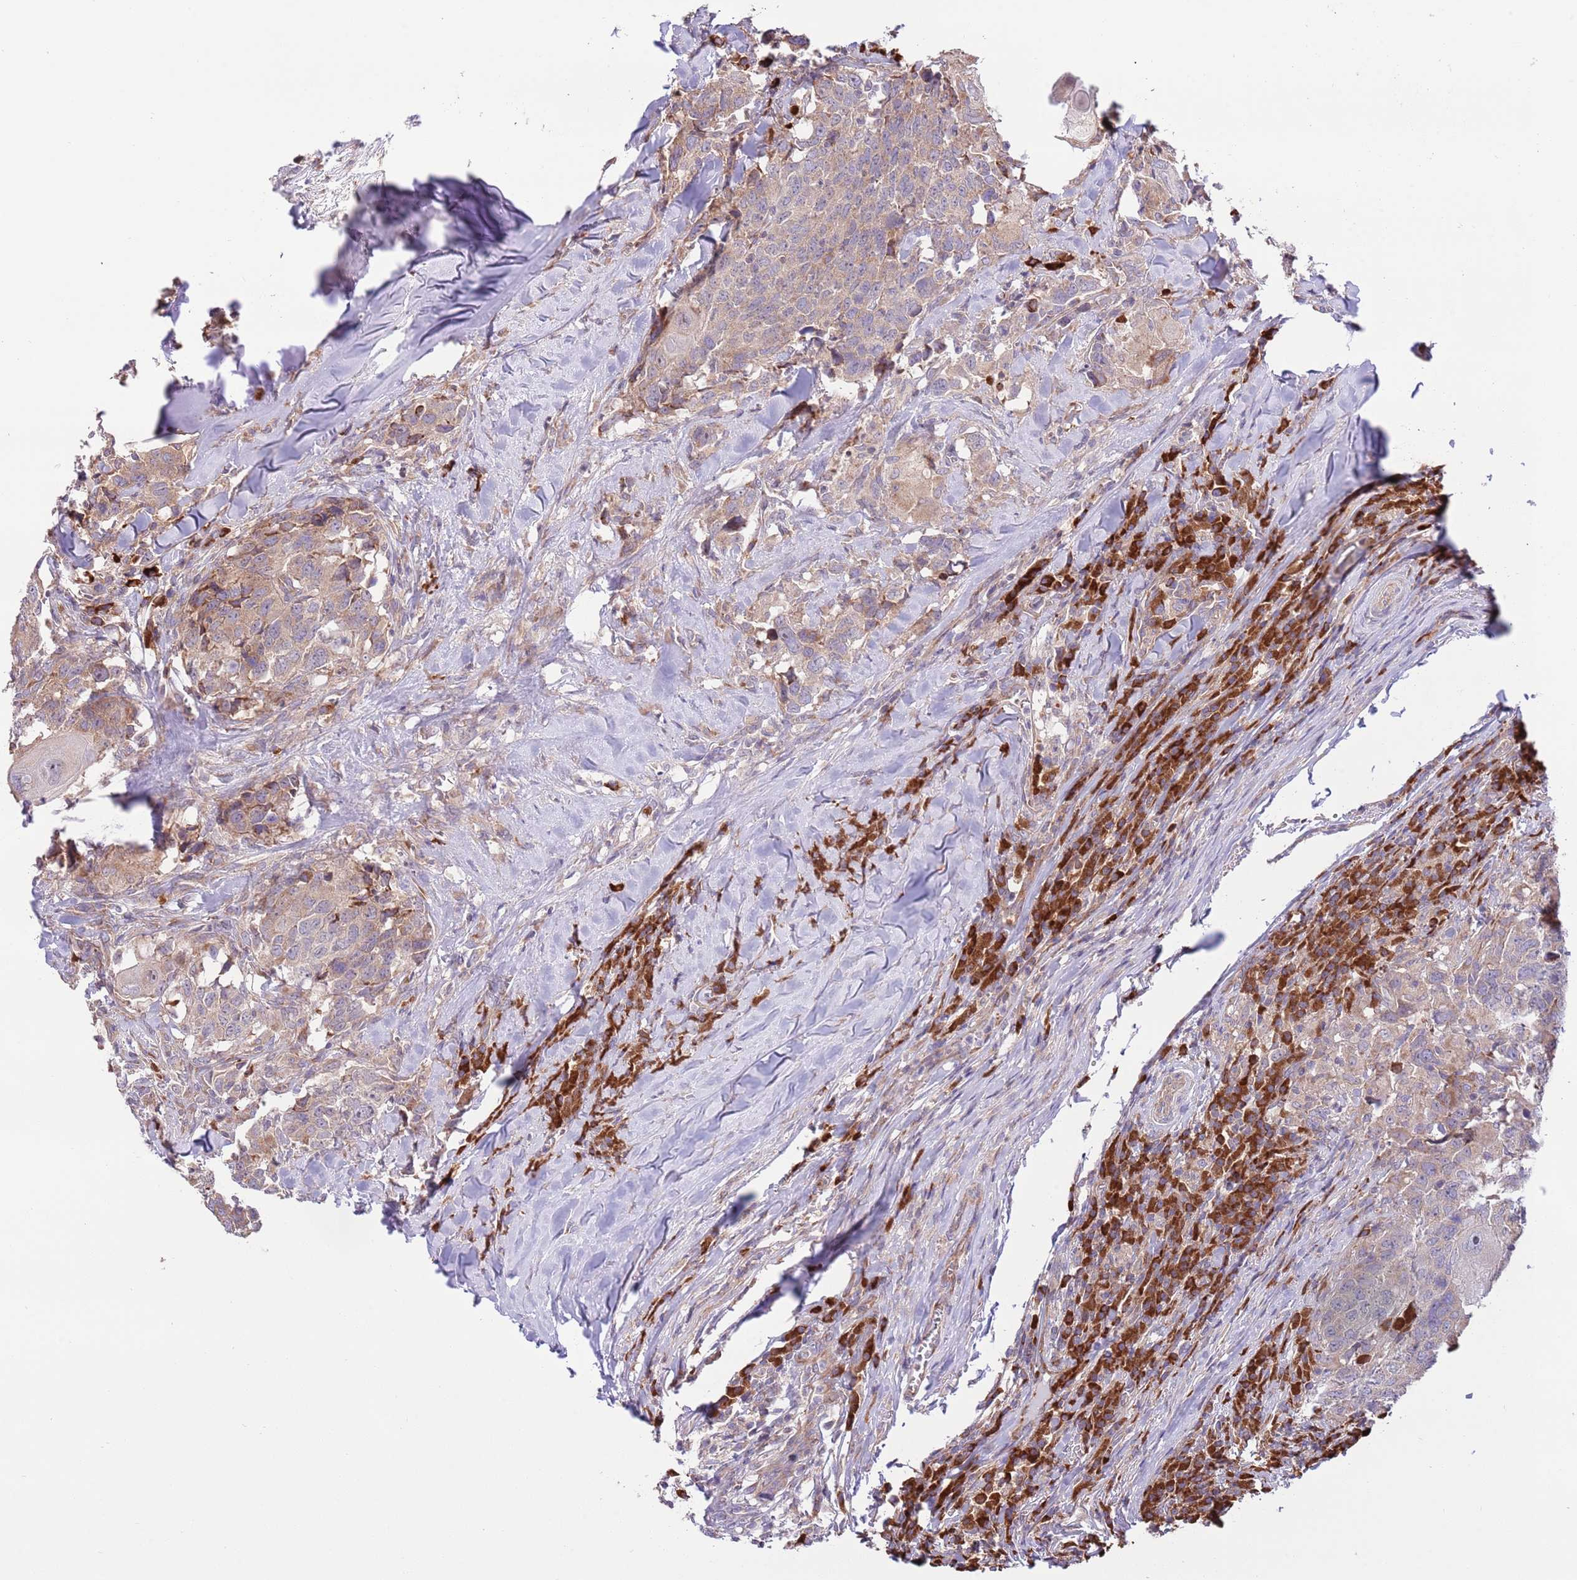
{"staining": {"intensity": "weak", "quantity": ">75%", "location": "cytoplasmic/membranous"}, "tissue": "head and neck cancer", "cell_type": "Tumor cells", "image_type": "cancer", "snomed": [{"axis": "morphology", "description": "Normal tissue, NOS"}, {"axis": "morphology", "description": "Squamous cell carcinoma, NOS"}, {"axis": "topography", "description": "Skeletal muscle"}, {"axis": "topography", "description": "Vascular tissue"}, {"axis": "topography", "description": "Peripheral nerve tissue"}, {"axis": "topography", "description": "Head-Neck"}], "caption": "Protein positivity by immunohistochemistry (IHC) reveals weak cytoplasmic/membranous expression in about >75% of tumor cells in head and neck cancer.", "gene": "DAND5", "patient": {"sex": "male", "age": 66}}